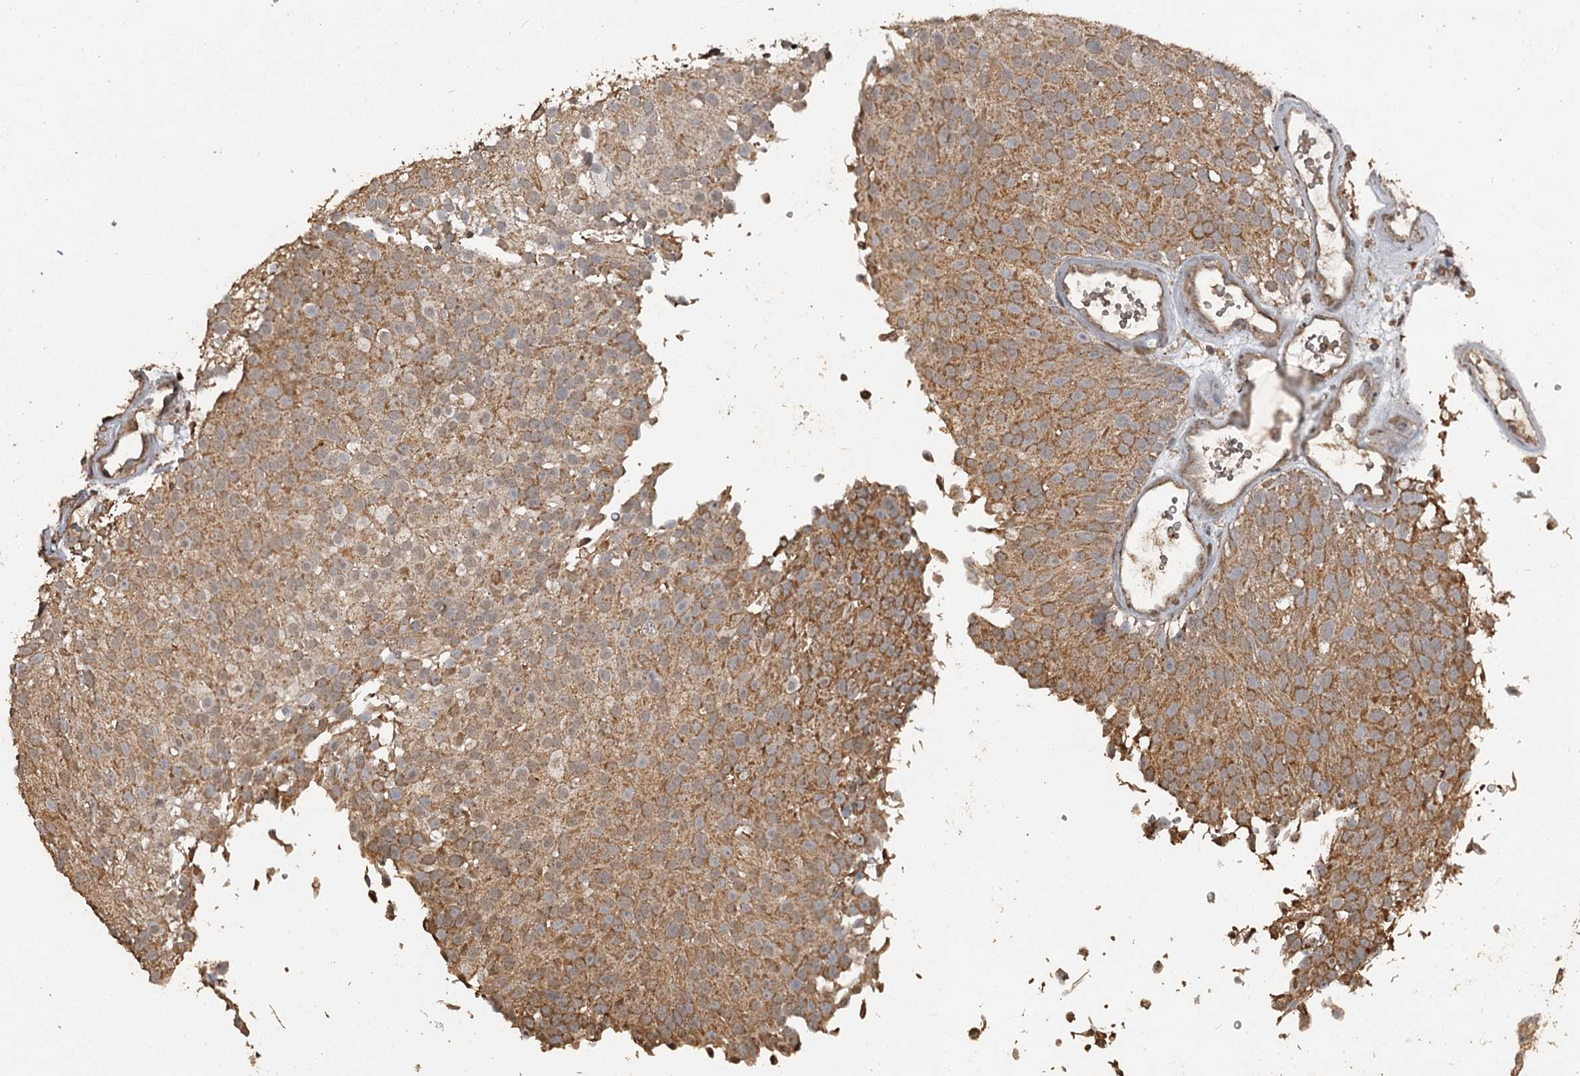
{"staining": {"intensity": "moderate", "quantity": ">75%", "location": "cytoplasmic/membranous"}, "tissue": "urothelial cancer", "cell_type": "Tumor cells", "image_type": "cancer", "snomed": [{"axis": "morphology", "description": "Urothelial carcinoma, Low grade"}, {"axis": "topography", "description": "Urinary bladder"}], "caption": "A micrograph of urothelial cancer stained for a protein exhibits moderate cytoplasmic/membranous brown staining in tumor cells.", "gene": "WIPI1", "patient": {"sex": "male", "age": 78}}